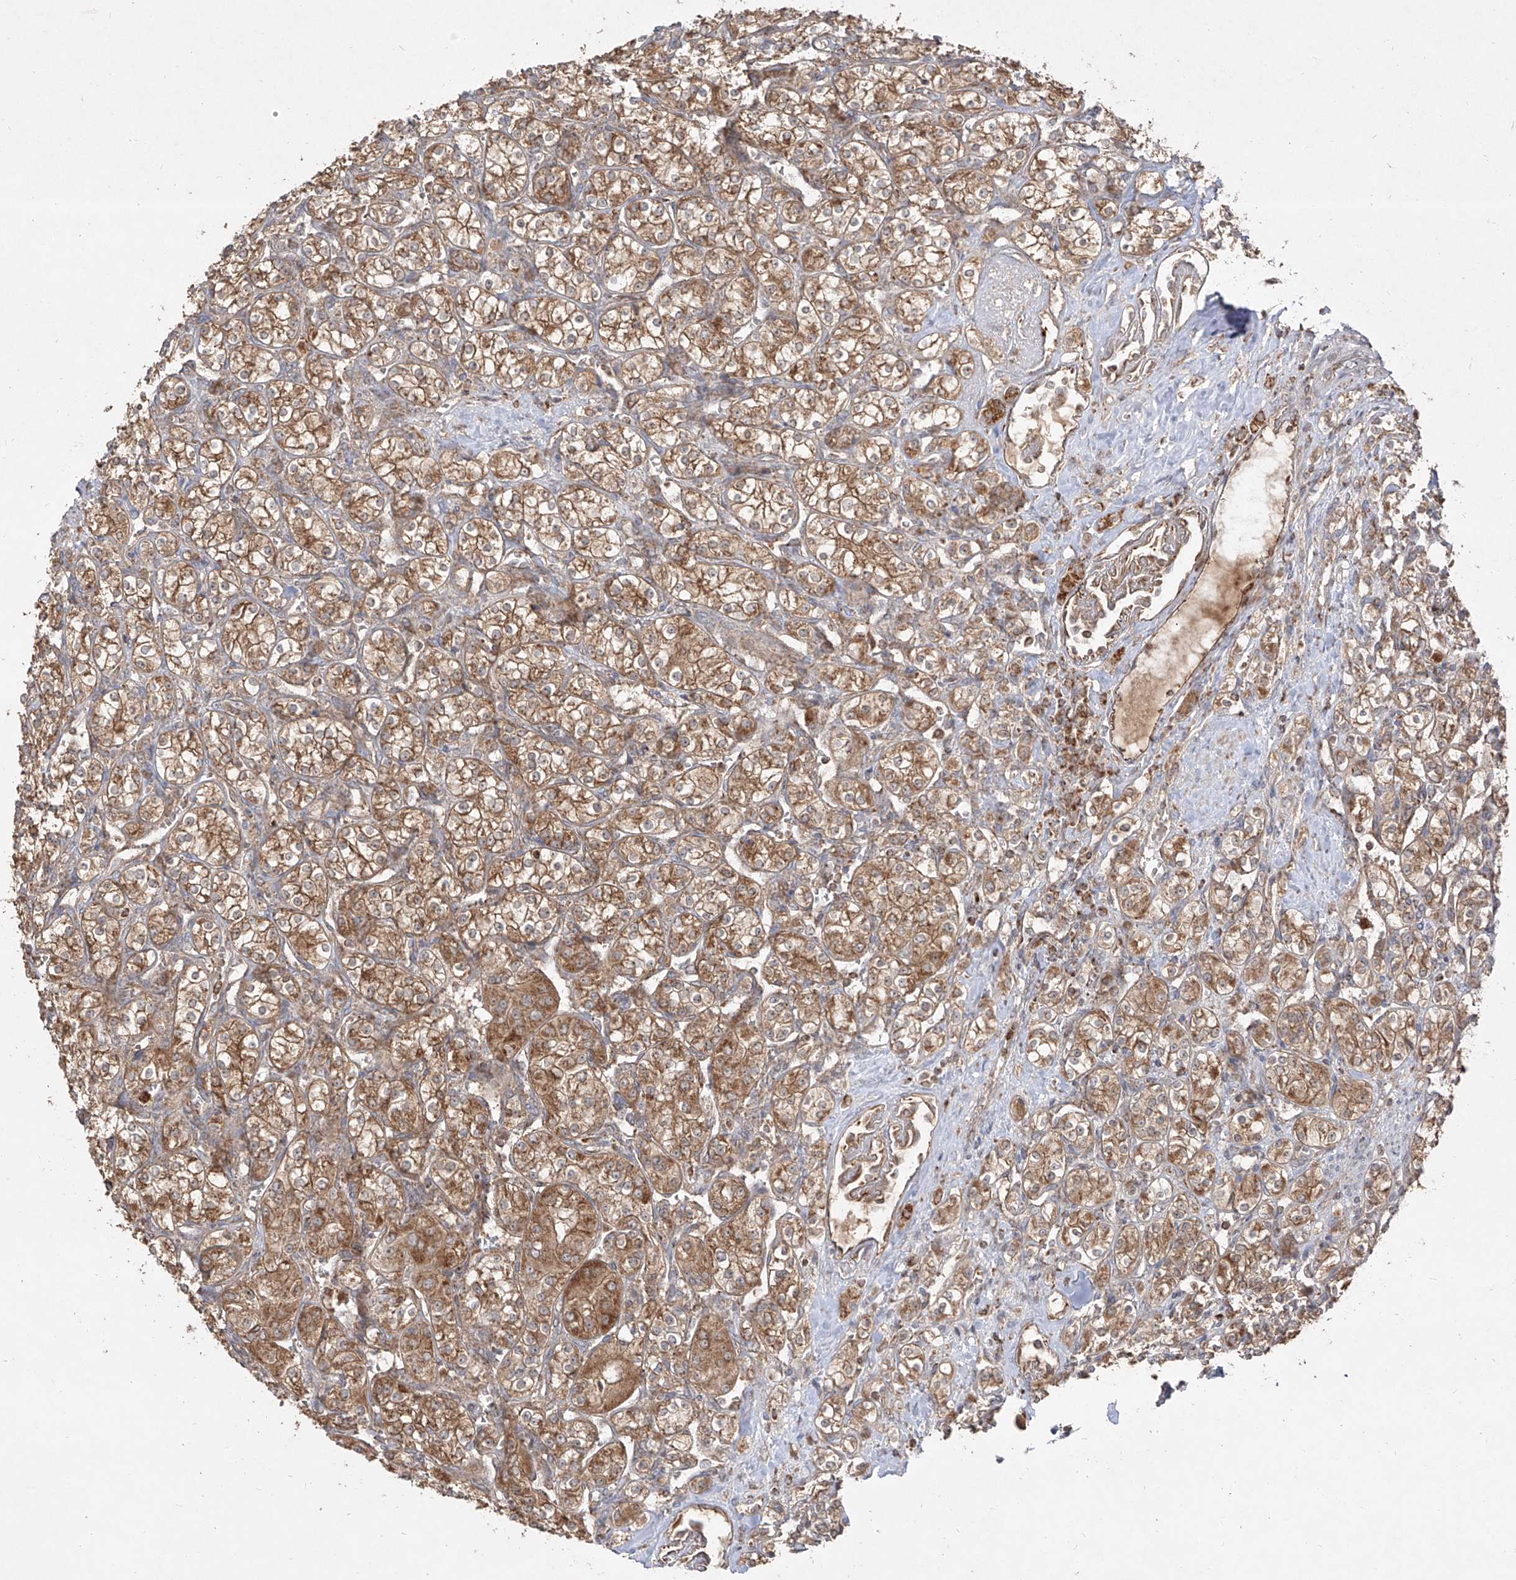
{"staining": {"intensity": "moderate", "quantity": ">75%", "location": "cytoplasmic/membranous"}, "tissue": "renal cancer", "cell_type": "Tumor cells", "image_type": "cancer", "snomed": [{"axis": "morphology", "description": "Adenocarcinoma, NOS"}, {"axis": "topography", "description": "Kidney"}], "caption": "Renal cancer (adenocarcinoma) stained with DAB (3,3'-diaminobenzidine) immunohistochemistry exhibits medium levels of moderate cytoplasmic/membranous staining in about >75% of tumor cells. (DAB IHC, brown staining for protein, blue staining for nuclei).", "gene": "AIM2", "patient": {"sex": "male", "age": 77}}